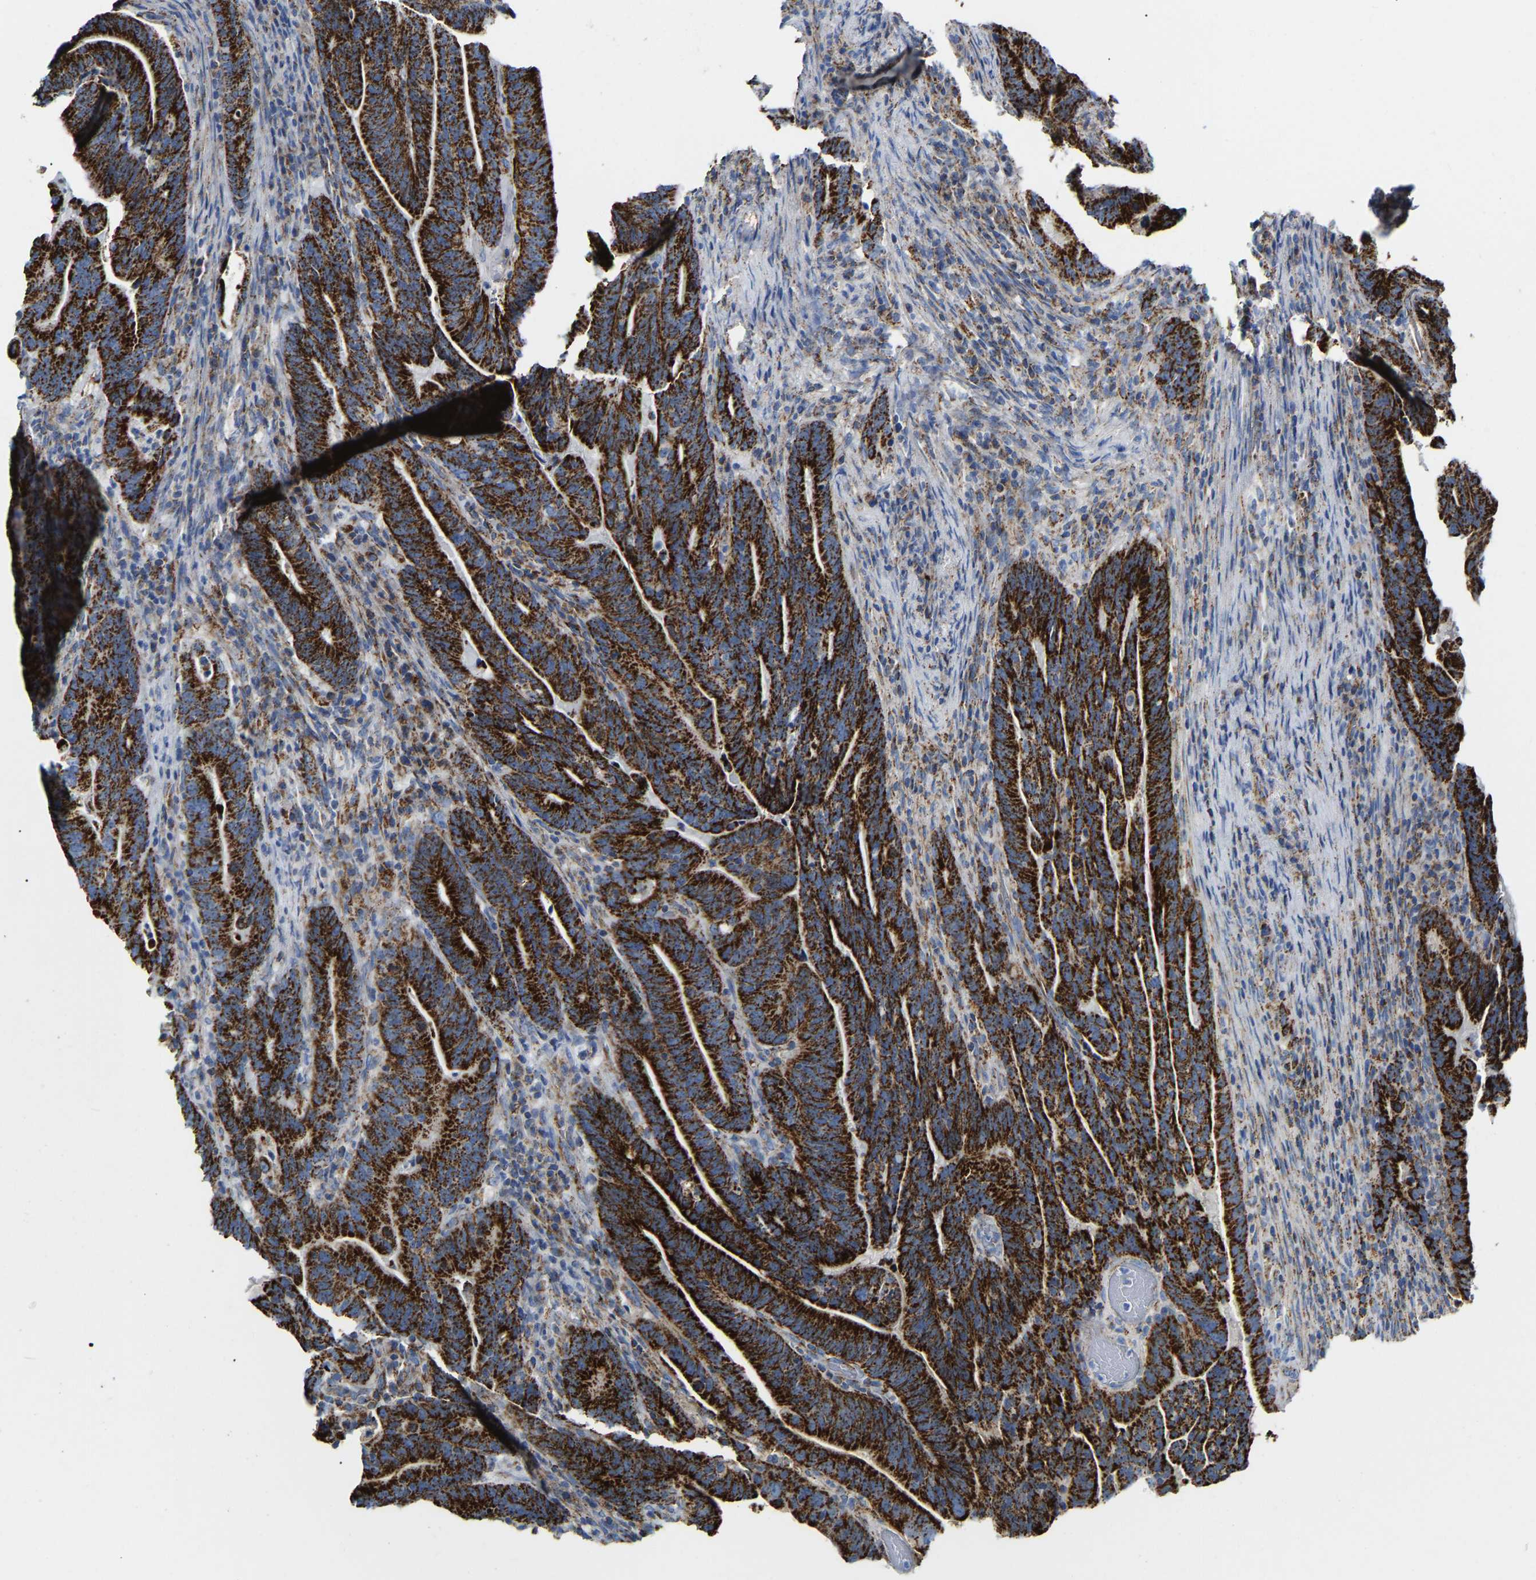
{"staining": {"intensity": "strong", "quantity": ">75%", "location": "cytoplasmic/membranous"}, "tissue": "colorectal cancer", "cell_type": "Tumor cells", "image_type": "cancer", "snomed": [{"axis": "morphology", "description": "Adenocarcinoma, NOS"}, {"axis": "topography", "description": "Colon"}], "caption": "Protein staining of colorectal cancer tissue reveals strong cytoplasmic/membranous expression in approximately >75% of tumor cells.", "gene": "HIBADH", "patient": {"sex": "female", "age": 66}}